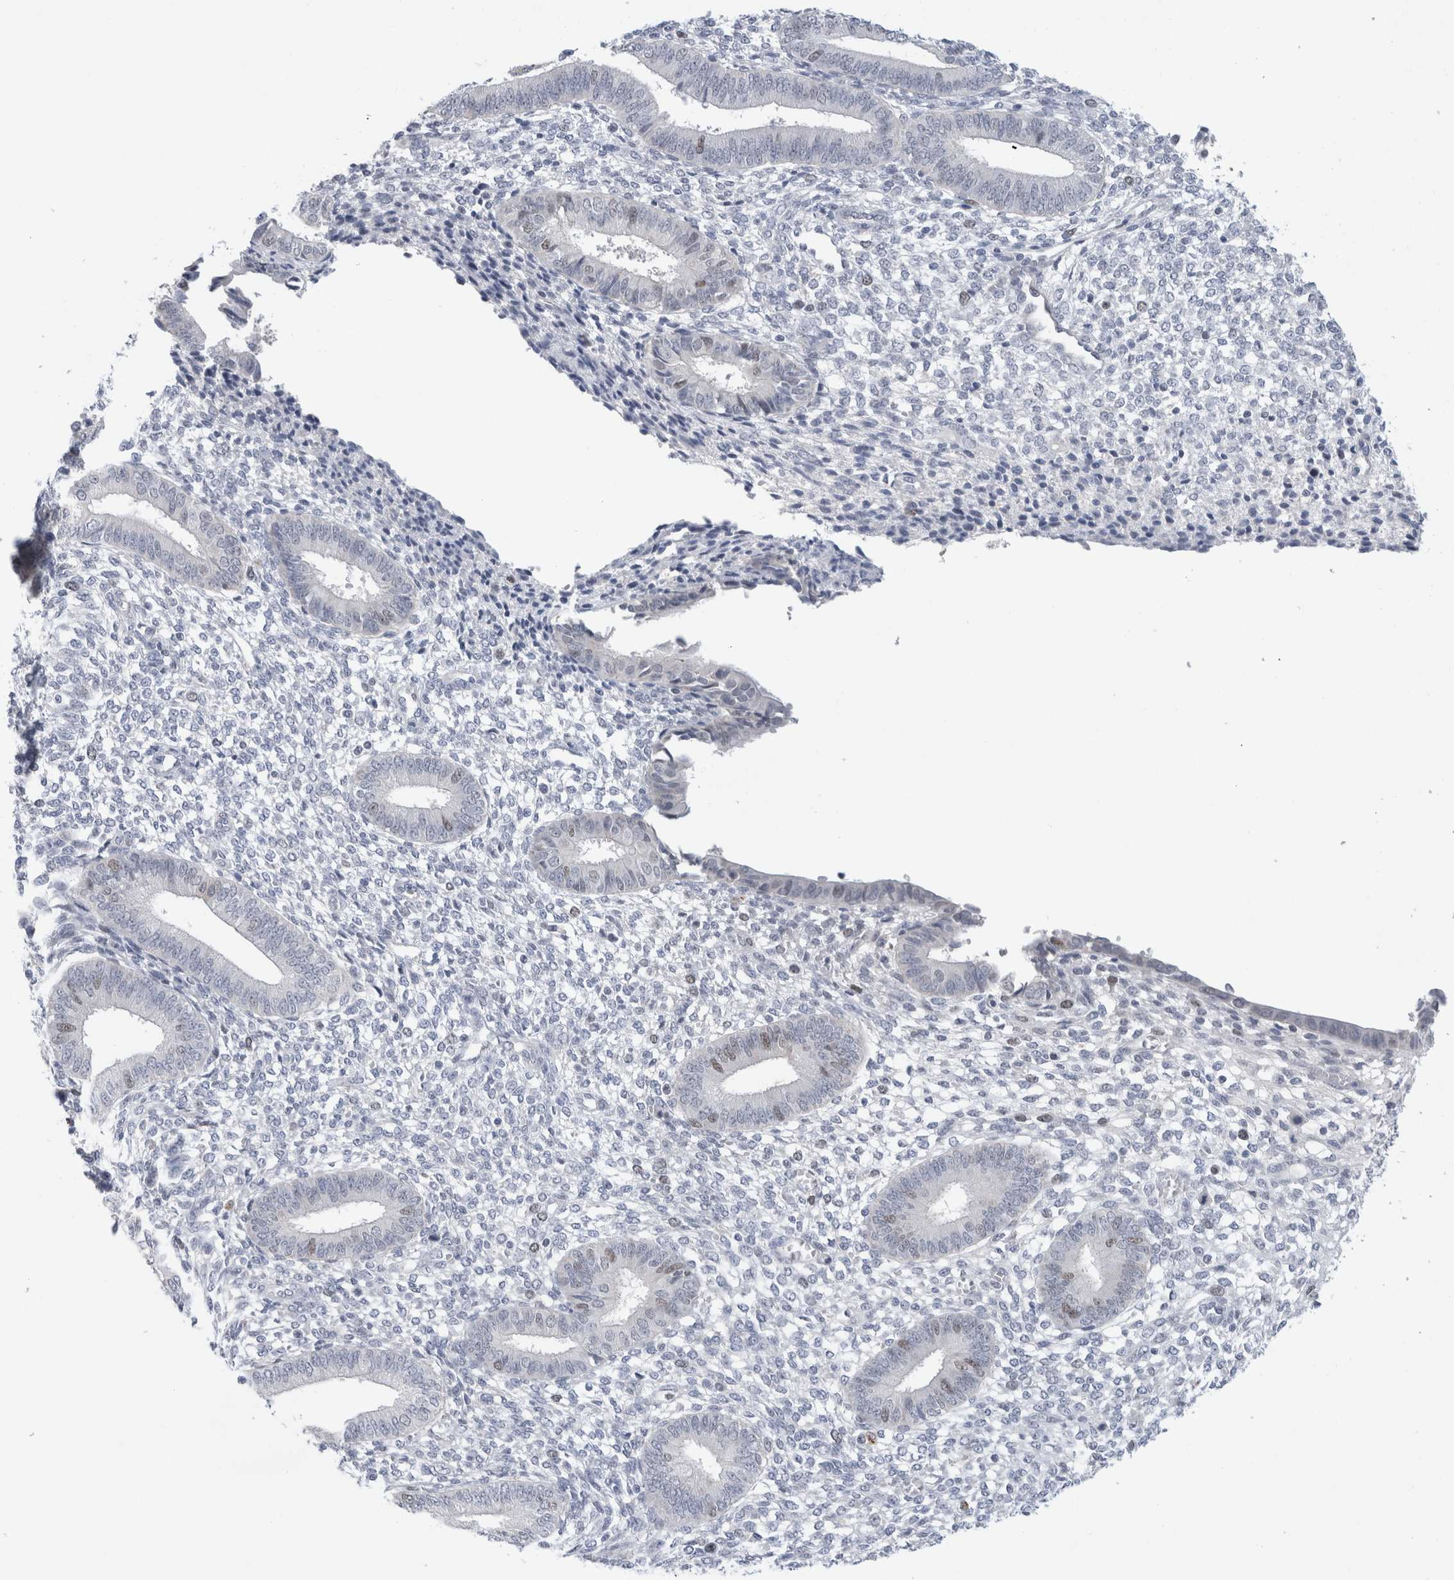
{"staining": {"intensity": "negative", "quantity": "none", "location": "none"}, "tissue": "endometrium", "cell_type": "Cells in endometrial stroma", "image_type": "normal", "snomed": [{"axis": "morphology", "description": "Normal tissue, NOS"}, {"axis": "topography", "description": "Endometrium"}], "caption": "Micrograph shows no significant protein expression in cells in endometrial stroma of normal endometrium. The staining is performed using DAB brown chromogen with nuclei counter-stained in using hematoxylin.", "gene": "KNL1", "patient": {"sex": "female", "age": 46}}